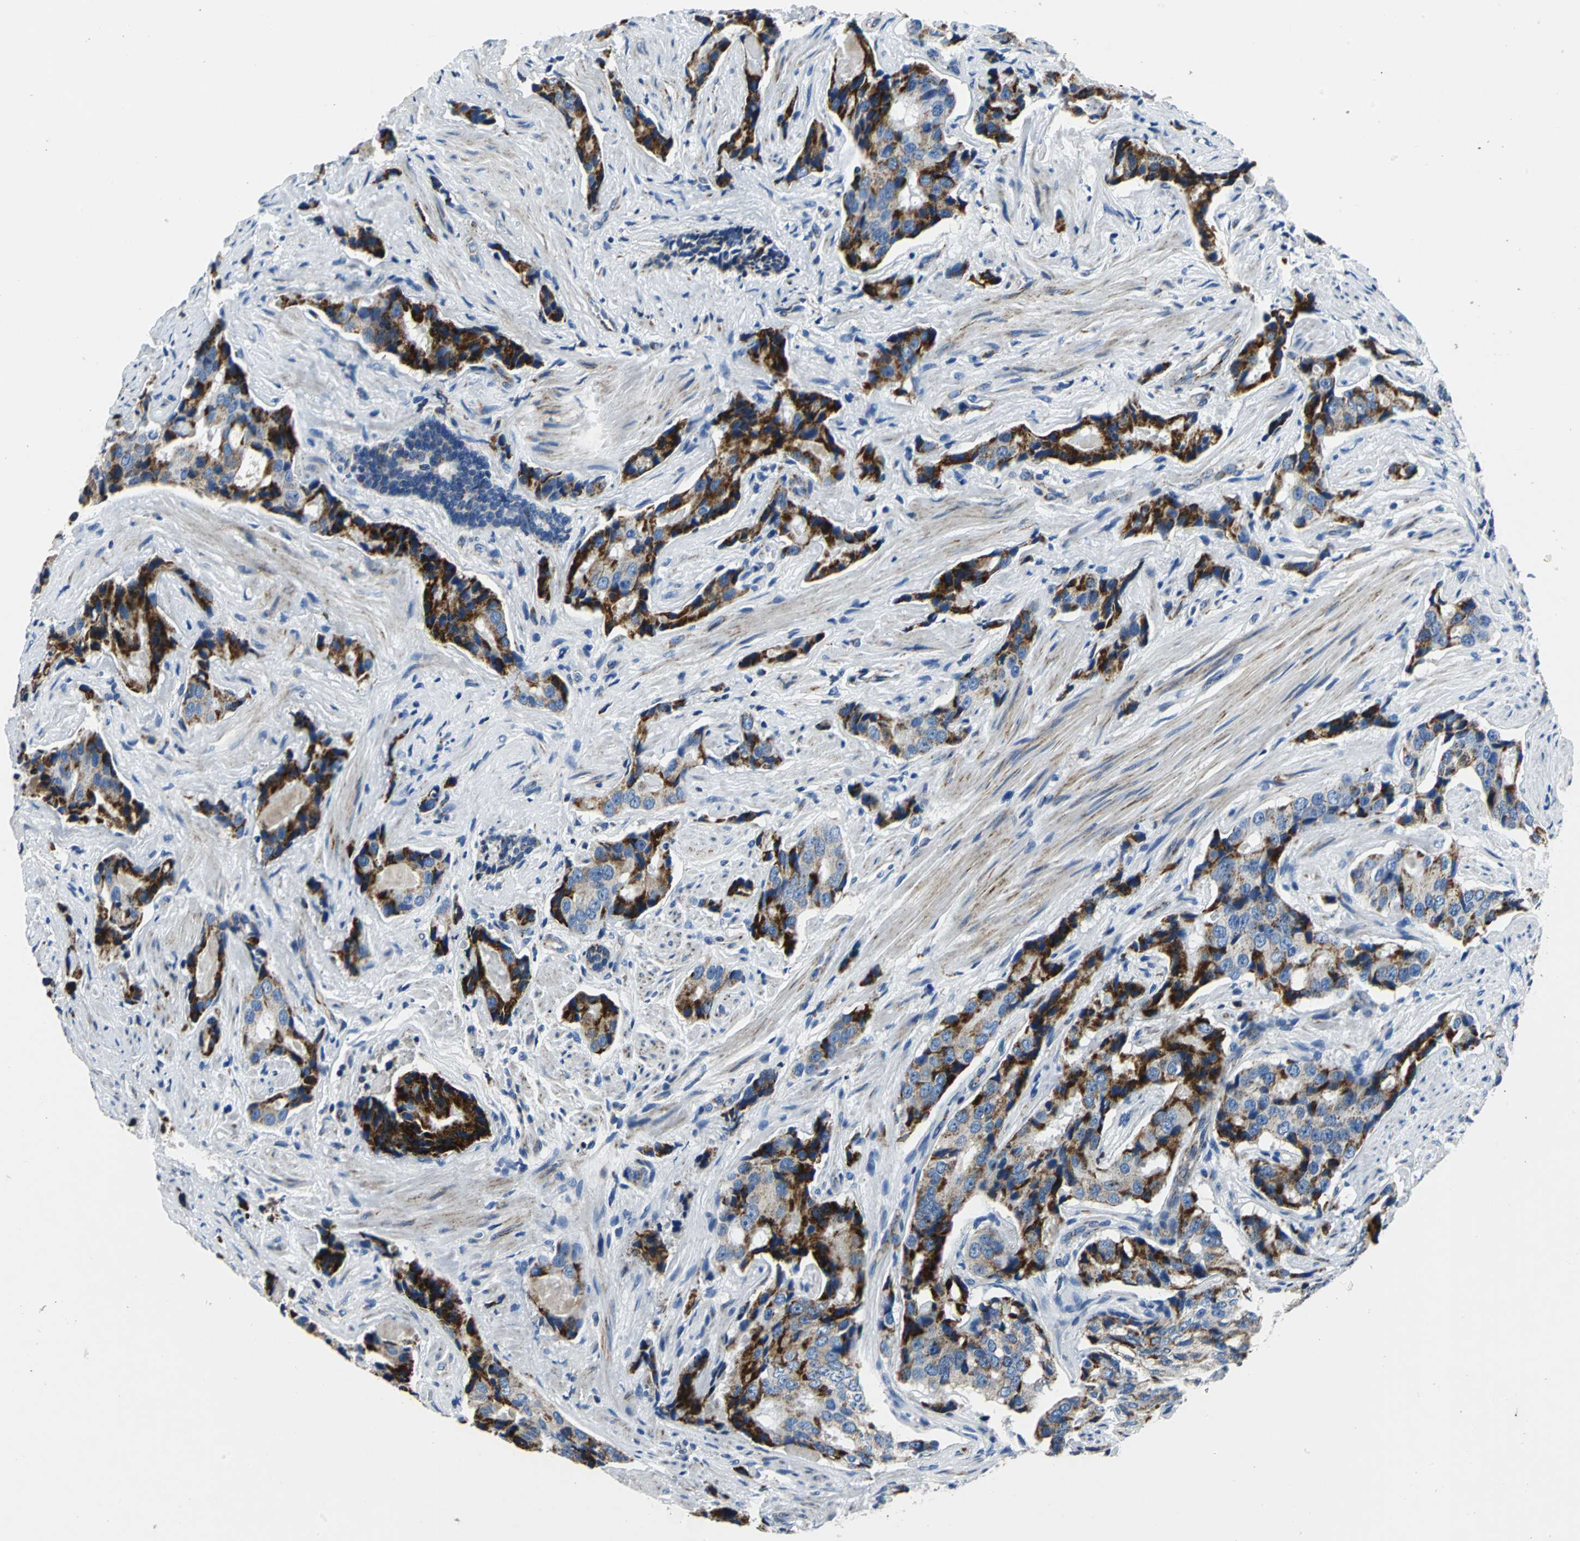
{"staining": {"intensity": "moderate", "quantity": ">75%", "location": "cytoplasmic/membranous"}, "tissue": "prostate cancer", "cell_type": "Tumor cells", "image_type": "cancer", "snomed": [{"axis": "morphology", "description": "Adenocarcinoma, High grade"}, {"axis": "topography", "description": "Prostate"}], "caption": "Brown immunohistochemical staining in human high-grade adenocarcinoma (prostate) shows moderate cytoplasmic/membranous expression in about >75% of tumor cells. The staining was performed using DAB (3,3'-diaminobenzidine), with brown indicating positive protein expression. Nuclei are stained blue with hematoxylin.", "gene": "IFI6", "patient": {"sex": "male", "age": 58}}